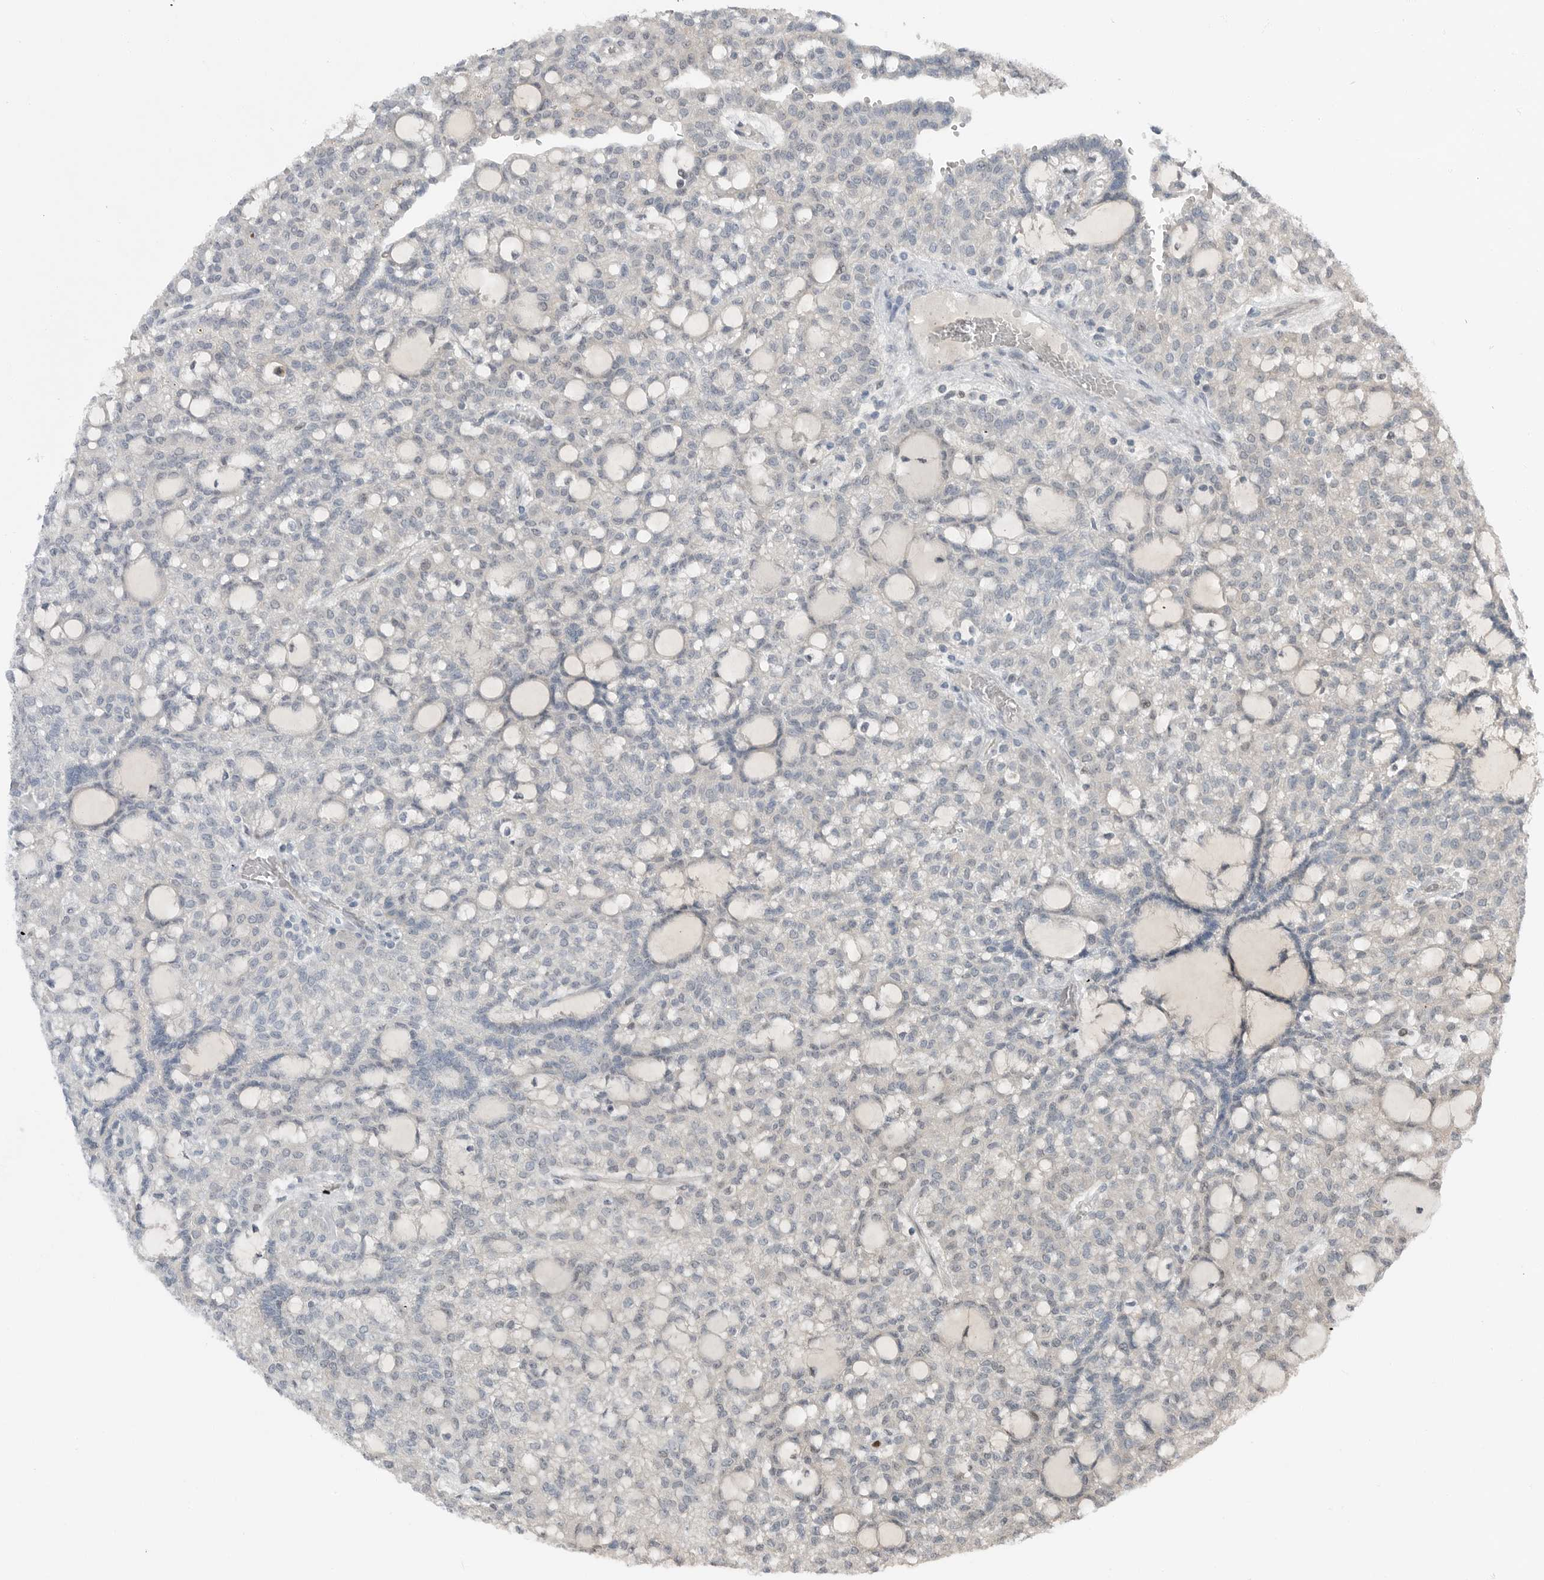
{"staining": {"intensity": "negative", "quantity": "none", "location": "none"}, "tissue": "renal cancer", "cell_type": "Tumor cells", "image_type": "cancer", "snomed": [{"axis": "morphology", "description": "Adenocarcinoma, NOS"}, {"axis": "topography", "description": "Kidney"}], "caption": "Renal cancer stained for a protein using IHC reveals no expression tumor cells.", "gene": "MFAP3L", "patient": {"sex": "male", "age": 63}}